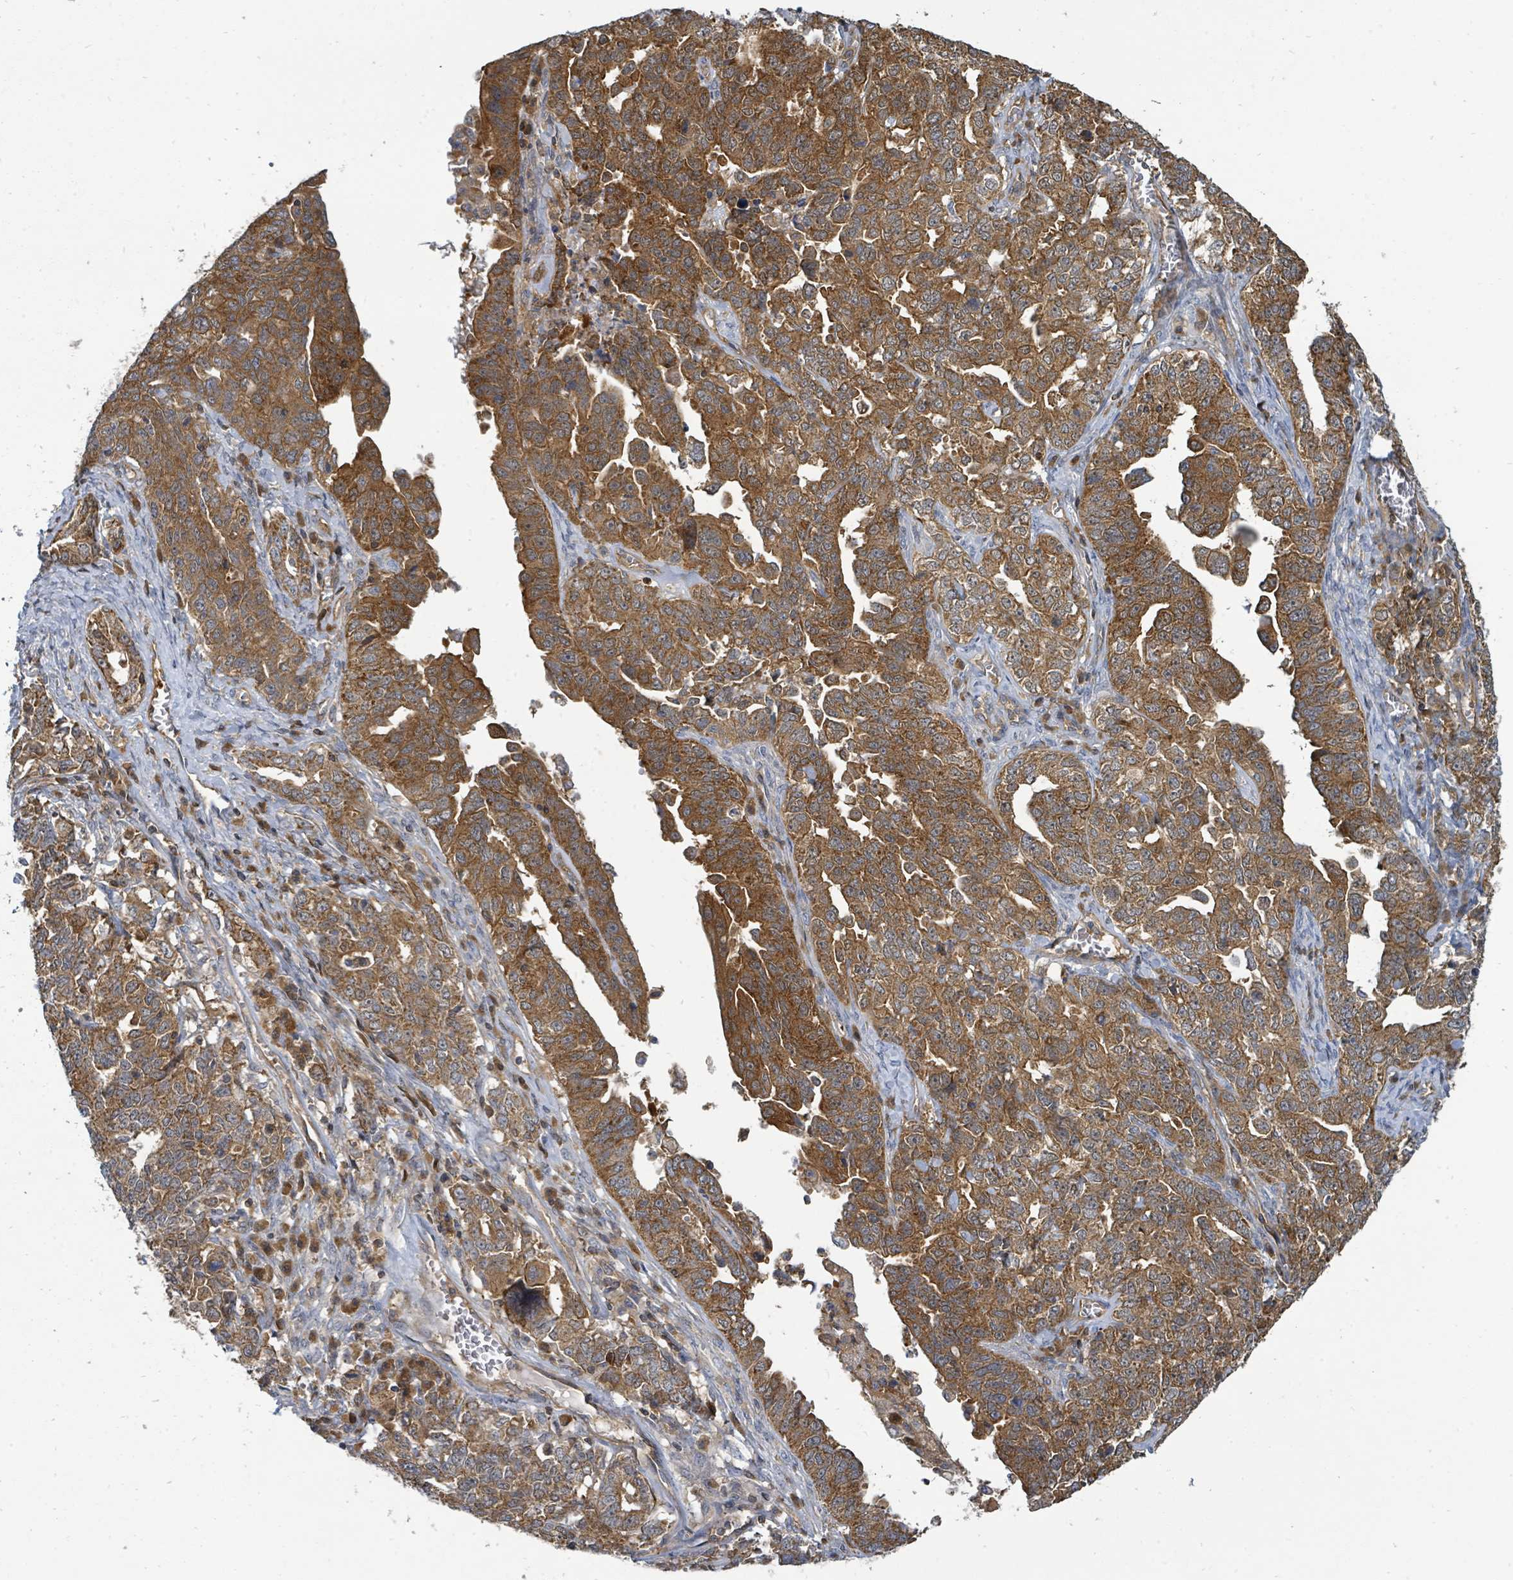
{"staining": {"intensity": "moderate", "quantity": ">75%", "location": "cytoplasmic/membranous"}, "tissue": "ovarian cancer", "cell_type": "Tumor cells", "image_type": "cancer", "snomed": [{"axis": "morphology", "description": "Carcinoma, endometroid"}, {"axis": "topography", "description": "Ovary"}], "caption": "Ovarian endometroid carcinoma stained for a protein (brown) displays moderate cytoplasmic/membranous positive expression in about >75% of tumor cells.", "gene": "BOLA2B", "patient": {"sex": "female", "age": 62}}